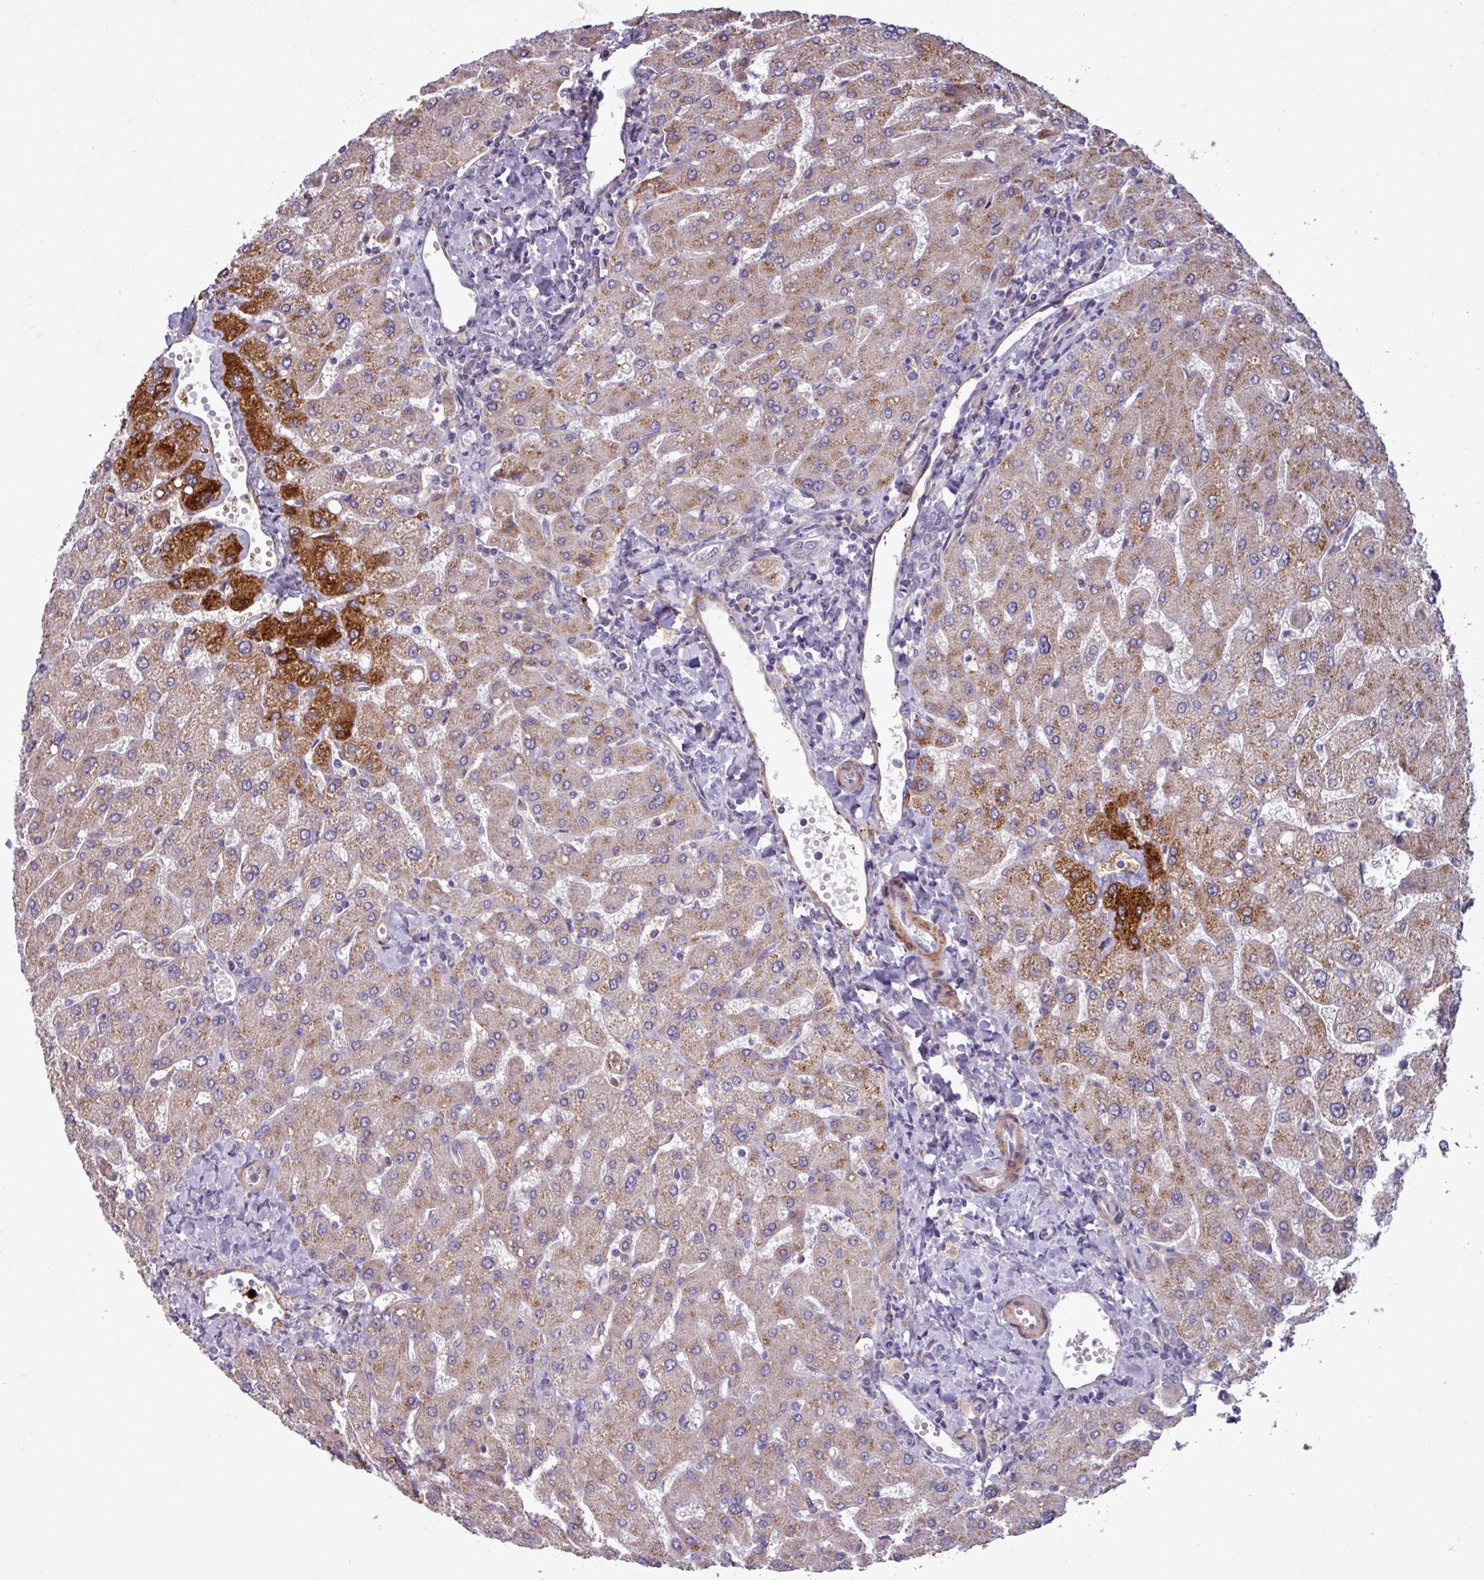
{"staining": {"intensity": "negative", "quantity": "none", "location": "none"}, "tissue": "liver", "cell_type": "Cholangiocytes", "image_type": "normal", "snomed": [{"axis": "morphology", "description": "Normal tissue, NOS"}, {"axis": "topography", "description": "Liver"}], "caption": "Cholangiocytes show no significant protein expression in normal liver. Nuclei are stained in blue.", "gene": "PCED1A", "patient": {"sex": "male", "age": 55}}